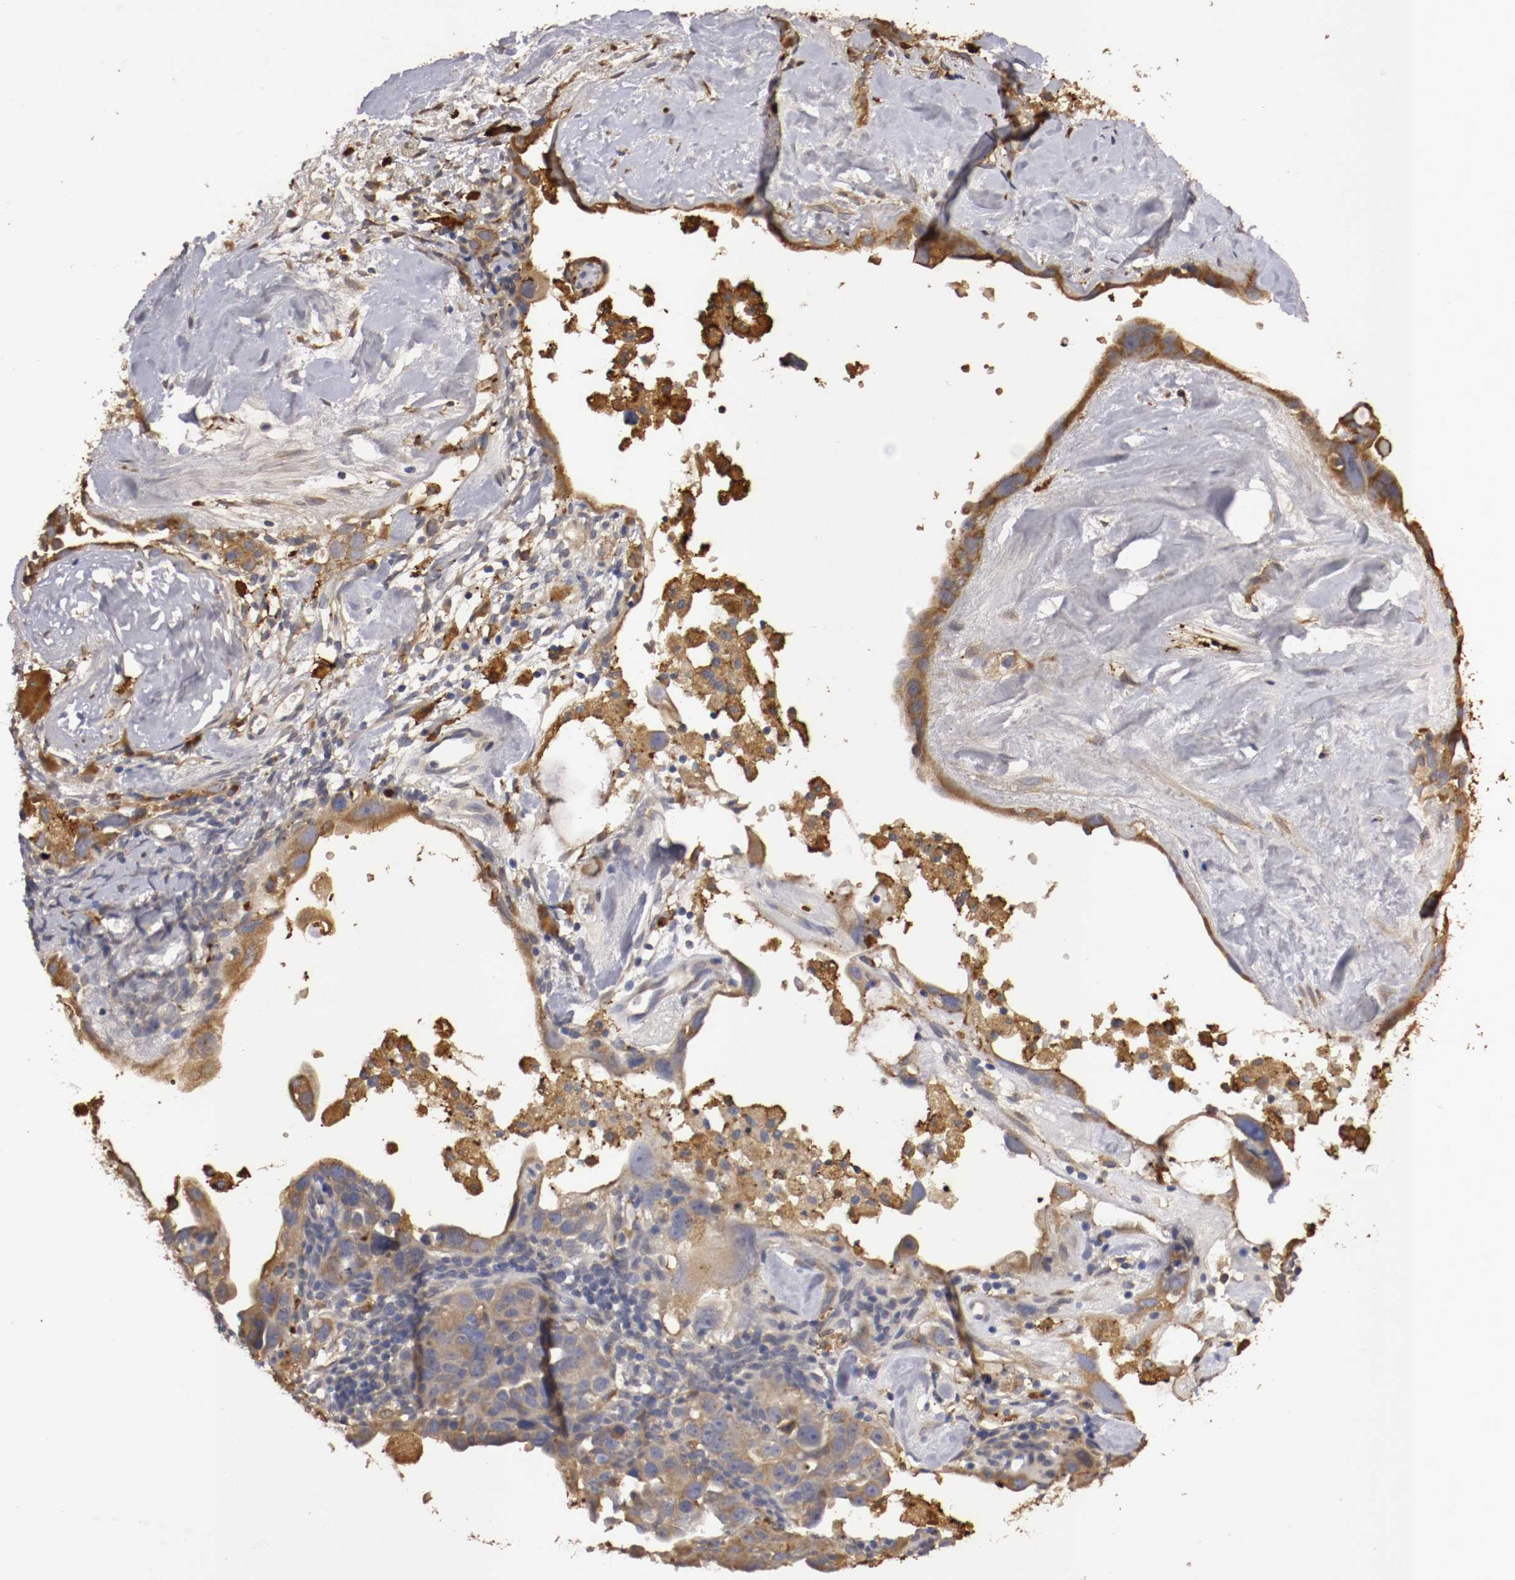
{"staining": {"intensity": "strong", "quantity": ">75%", "location": "cytoplasmic/membranous"}, "tissue": "ovarian cancer", "cell_type": "Tumor cells", "image_type": "cancer", "snomed": [{"axis": "morphology", "description": "Cystadenocarcinoma, serous, NOS"}, {"axis": "topography", "description": "Ovary"}], "caption": "Ovarian serous cystadenocarcinoma stained with IHC shows strong cytoplasmic/membranous expression in about >75% of tumor cells.", "gene": "VEZT", "patient": {"sex": "female", "age": 66}}